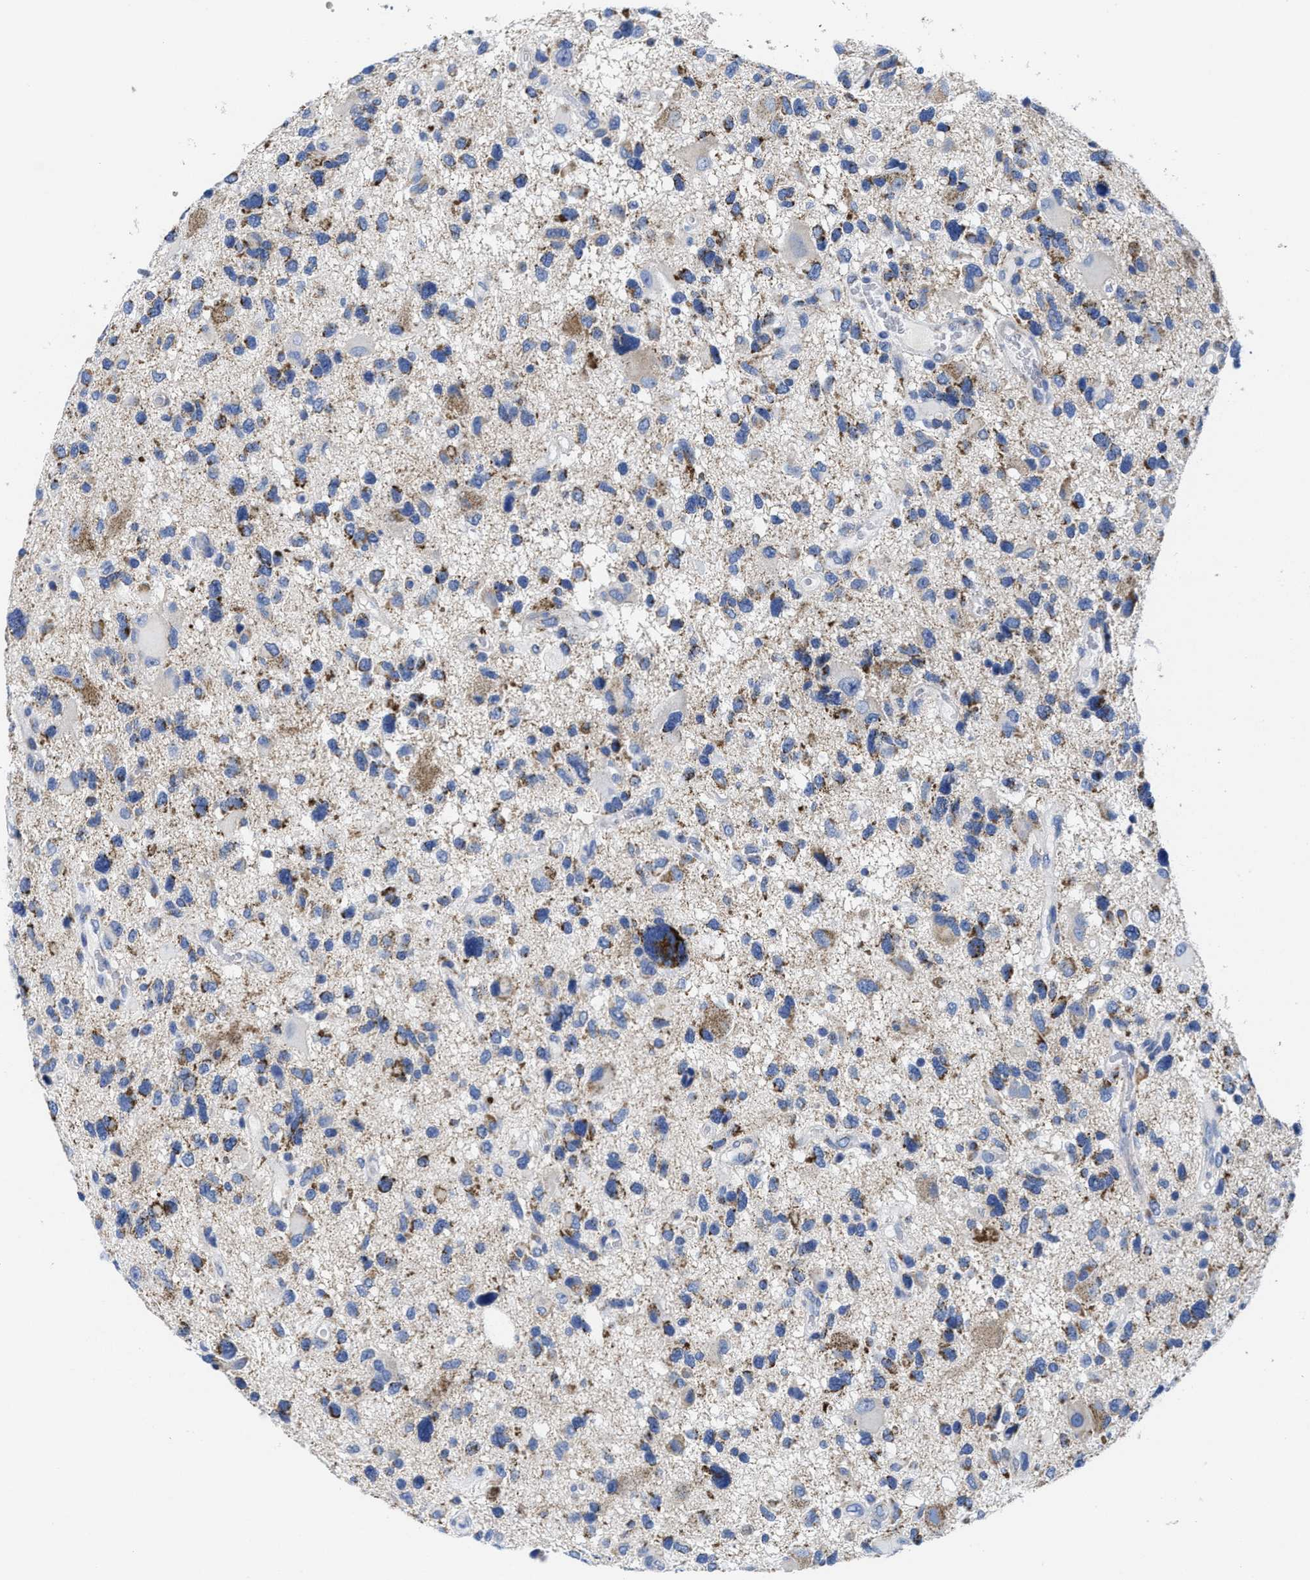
{"staining": {"intensity": "moderate", "quantity": "25%-75%", "location": "cytoplasmic/membranous"}, "tissue": "glioma", "cell_type": "Tumor cells", "image_type": "cancer", "snomed": [{"axis": "morphology", "description": "Glioma, malignant, High grade"}, {"axis": "topography", "description": "Brain"}], "caption": "A medium amount of moderate cytoplasmic/membranous positivity is present in approximately 25%-75% of tumor cells in malignant glioma (high-grade) tissue.", "gene": "TBRG4", "patient": {"sex": "male", "age": 33}}